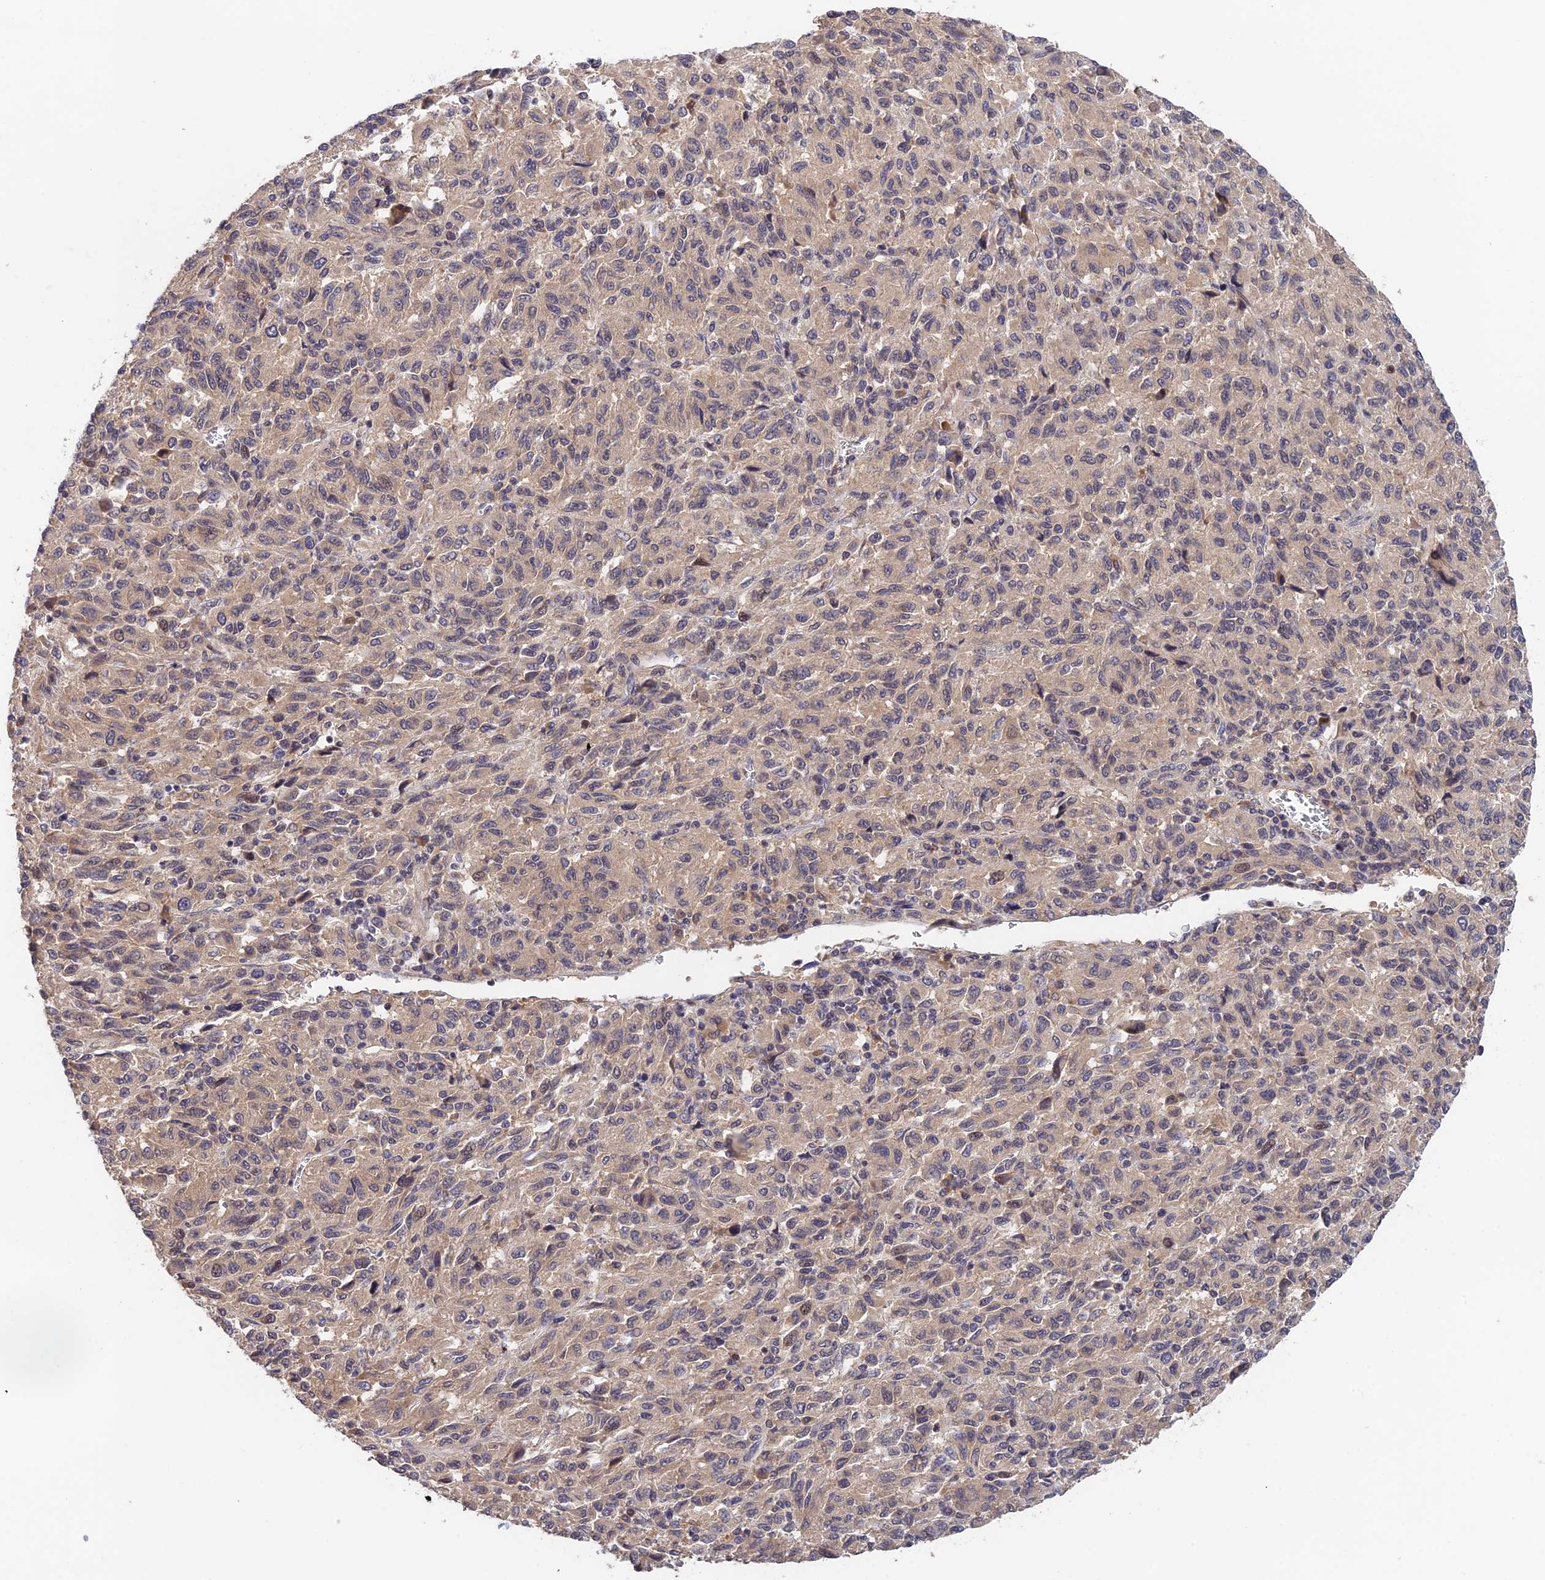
{"staining": {"intensity": "negative", "quantity": "none", "location": "none"}, "tissue": "melanoma", "cell_type": "Tumor cells", "image_type": "cancer", "snomed": [{"axis": "morphology", "description": "Malignant melanoma, Metastatic site"}, {"axis": "topography", "description": "Lung"}], "caption": "Immunohistochemistry (IHC) of human malignant melanoma (metastatic site) demonstrates no staining in tumor cells. (DAB (3,3'-diaminobenzidine) immunohistochemistry, high magnification).", "gene": "CWH43", "patient": {"sex": "male", "age": 64}}